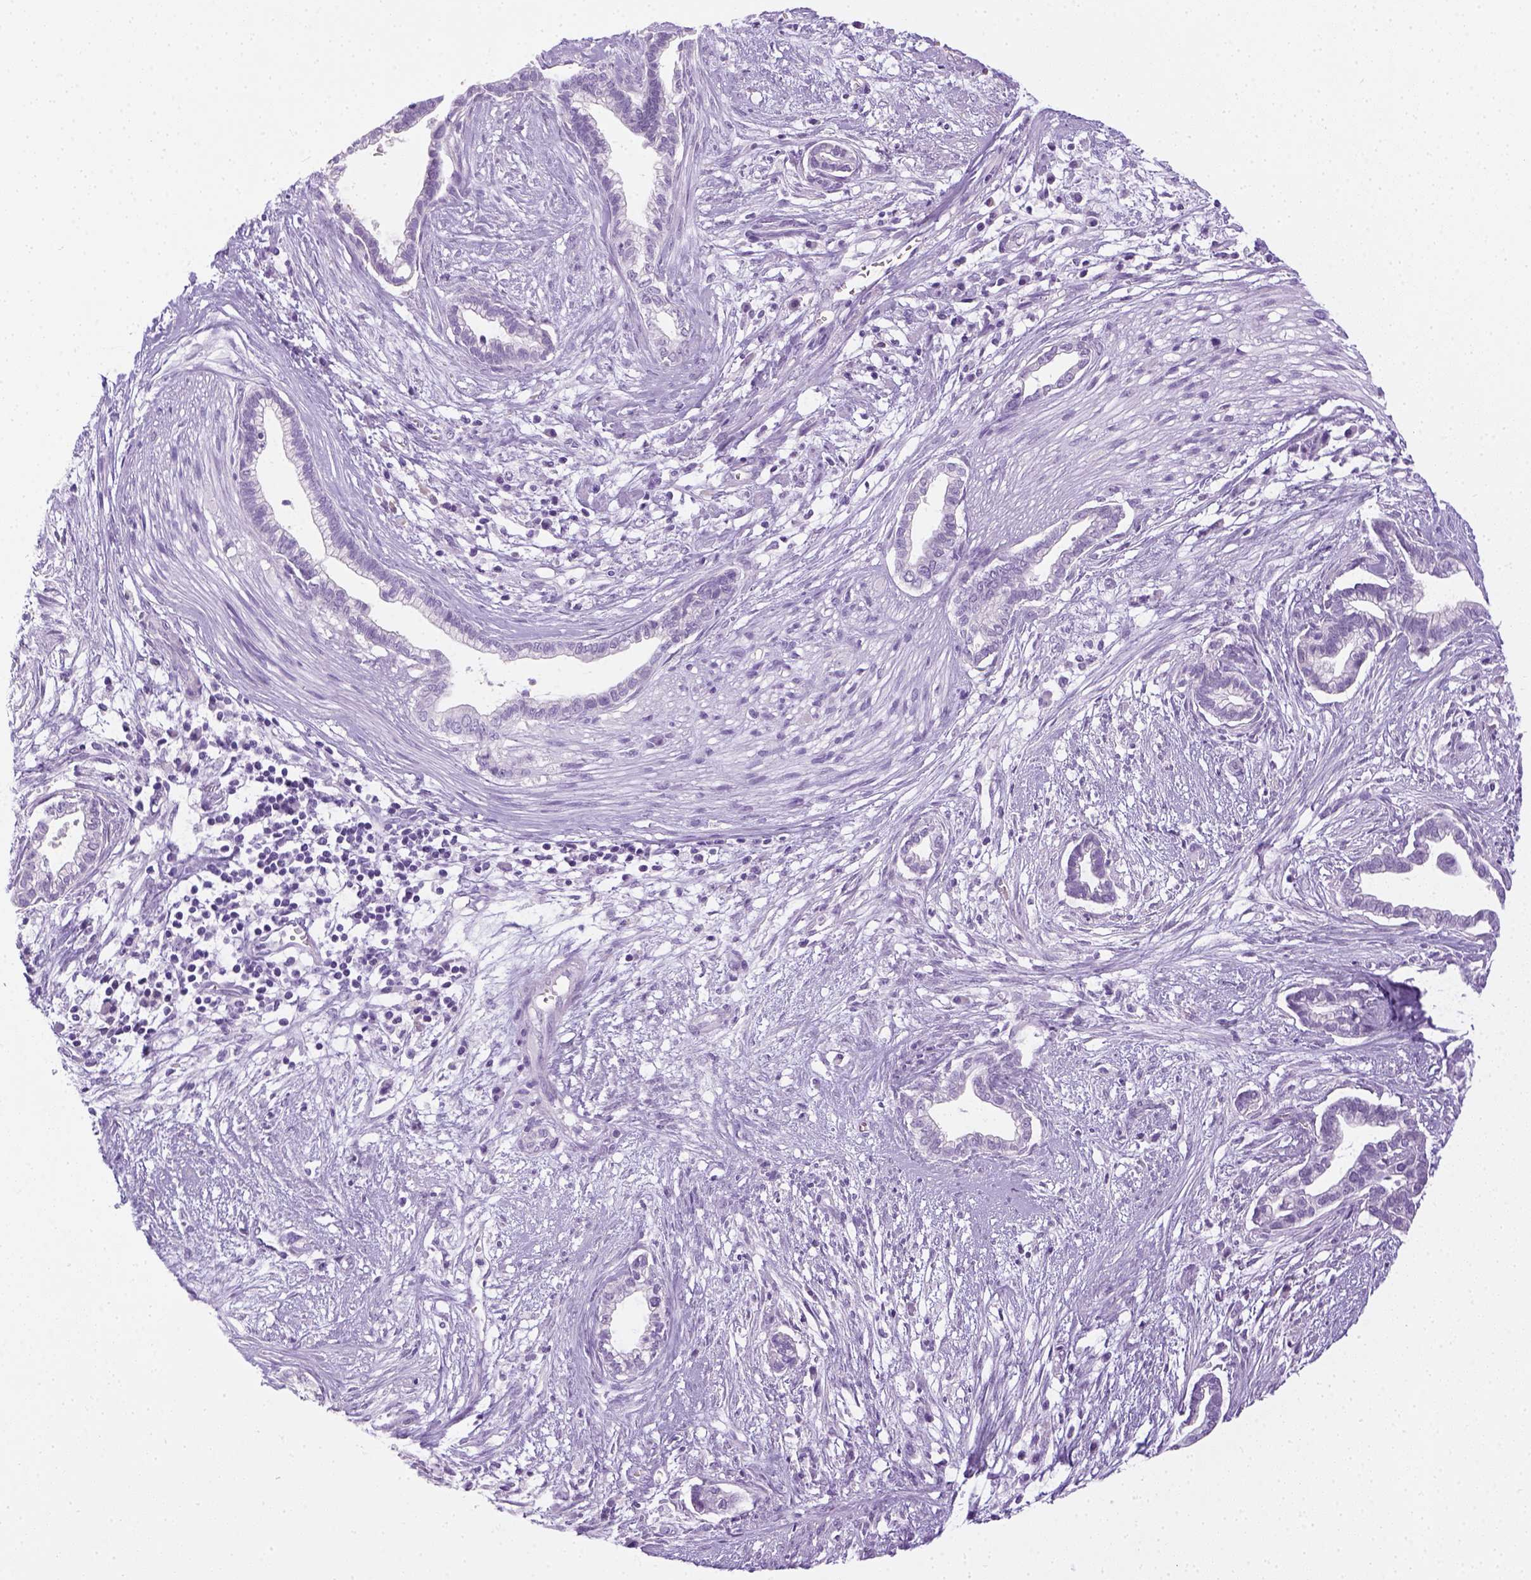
{"staining": {"intensity": "negative", "quantity": "none", "location": "none"}, "tissue": "cervical cancer", "cell_type": "Tumor cells", "image_type": "cancer", "snomed": [{"axis": "morphology", "description": "Adenocarcinoma, NOS"}, {"axis": "topography", "description": "Cervix"}], "caption": "High power microscopy histopathology image of an immunohistochemistry micrograph of cervical adenocarcinoma, revealing no significant expression in tumor cells.", "gene": "LGSN", "patient": {"sex": "female", "age": 62}}